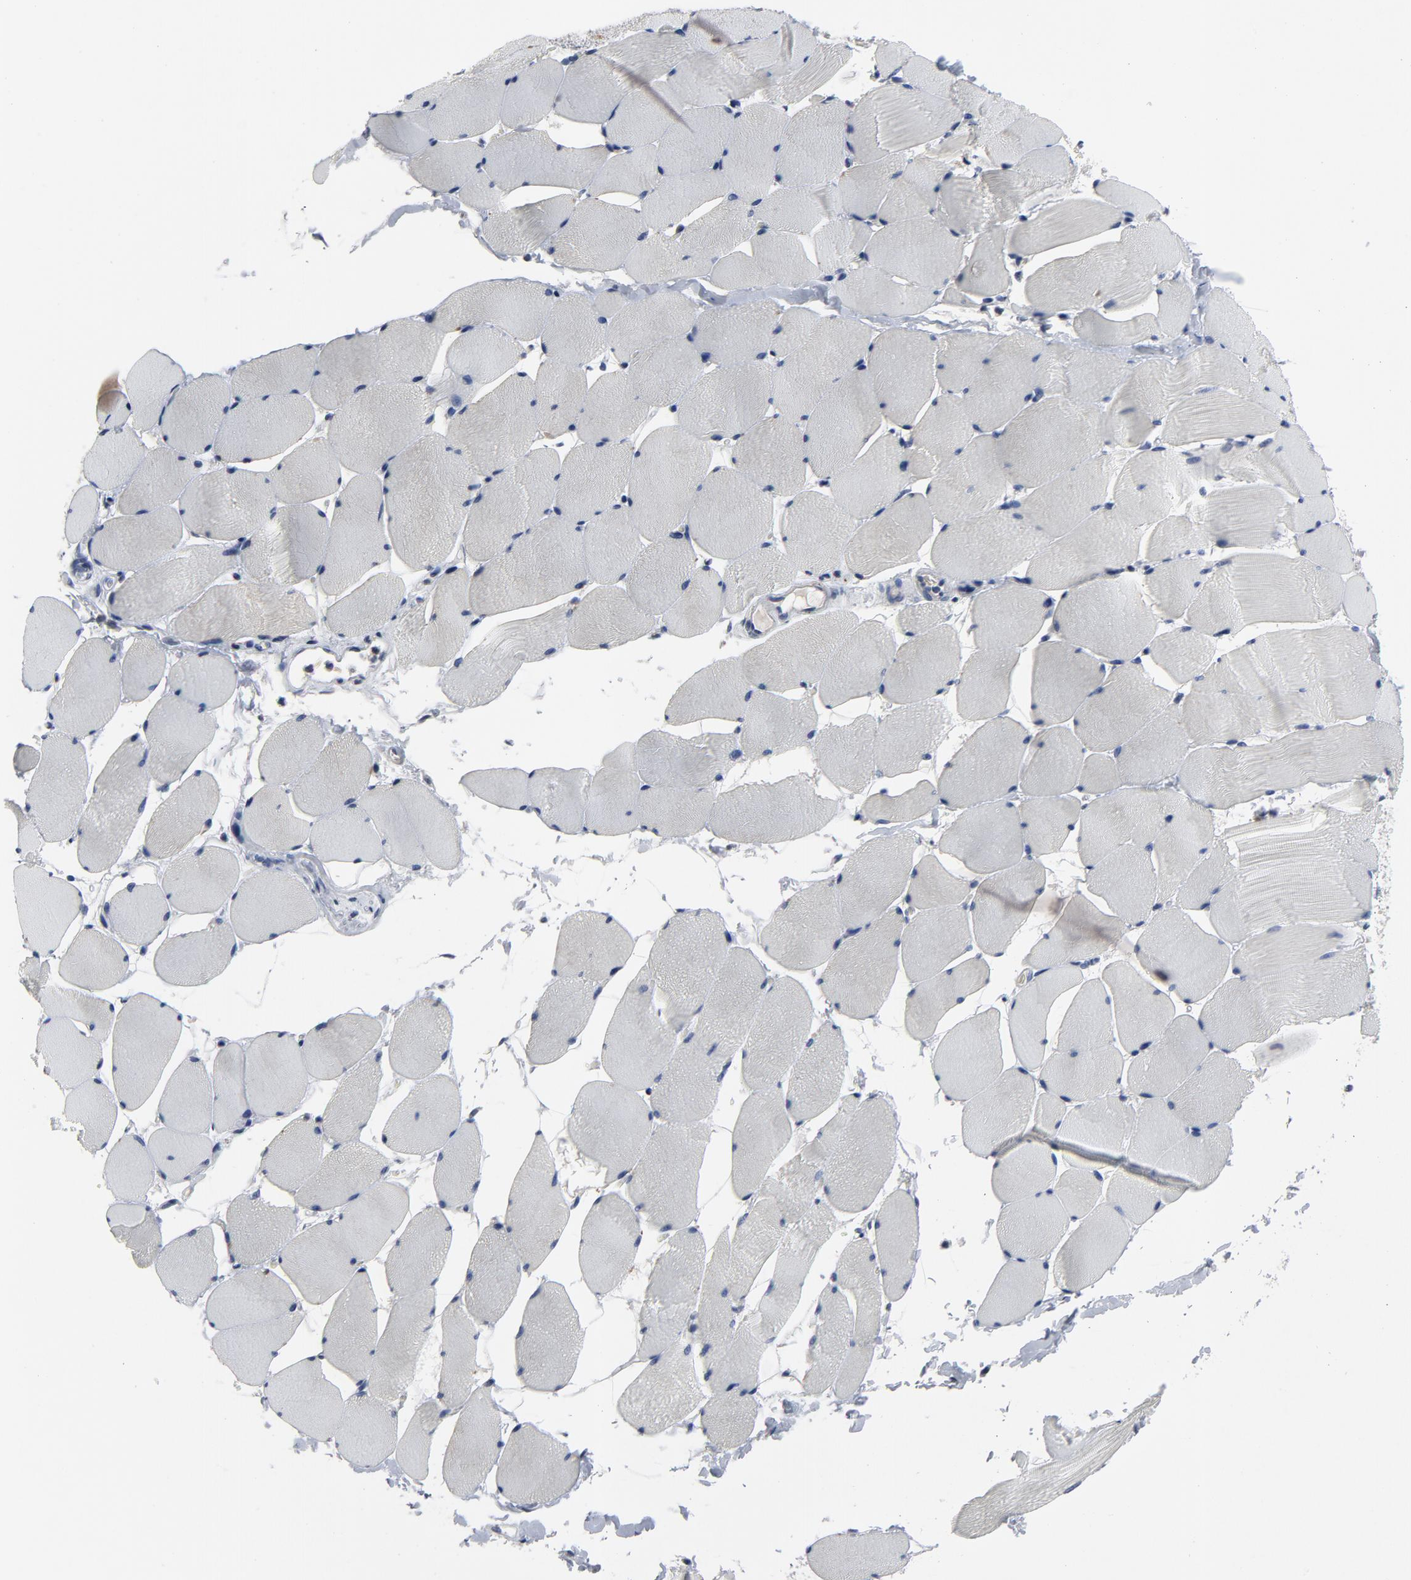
{"staining": {"intensity": "negative", "quantity": "none", "location": "none"}, "tissue": "skeletal muscle", "cell_type": "Myocytes", "image_type": "normal", "snomed": [{"axis": "morphology", "description": "Normal tissue, NOS"}, {"axis": "topography", "description": "Skeletal muscle"}], "caption": "Immunohistochemical staining of benign human skeletal muscle demonstrates no significant staining in myocytes. Brightfield microscopy of immunohistochemistry (IHC) stained with DAB (3,3'-diaminobenzidine) (brown) and hematoxylin (blue), captured at high magnification.", "gene": "TCL1A", "patient": {"sex": "male", "age": 62}}